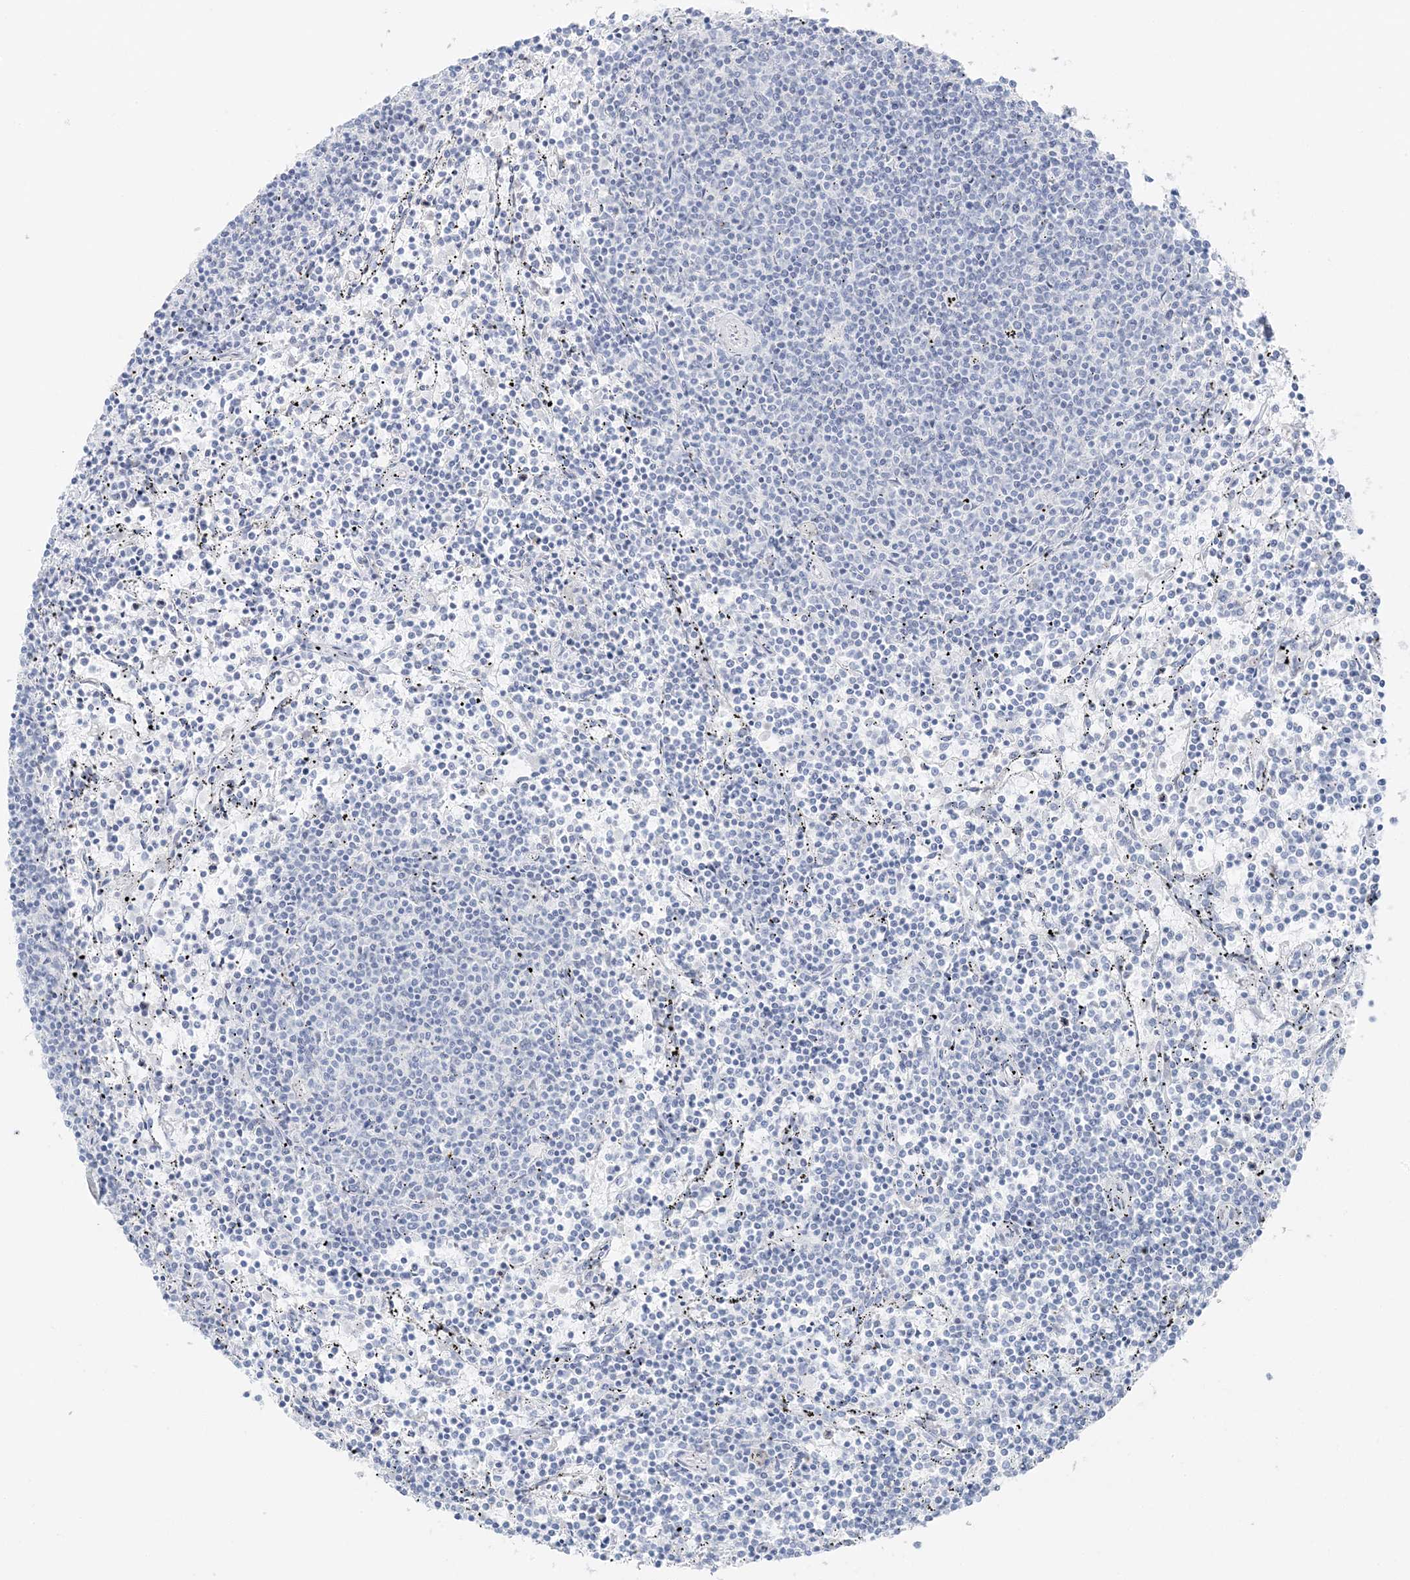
{"staining": {"intensity": "negative", "quantity": "none", "location": "none"}, "tissue": "lymphoma", "cell_type": "Tumor cells", "image_type": "cancer", "snomed": [{"axis": "morphology", "description": "Malignant lymphoma, non-Hodgkin's type, Low grade"}, {"axis": "topography", "description": "Spleen"}], "caption": "Lymphoma was stained to show a protein in brown. There is no significant positivity in tumor cells.", "gene": "ZFP64", "patient": {"sex": "female", "age": 50}}